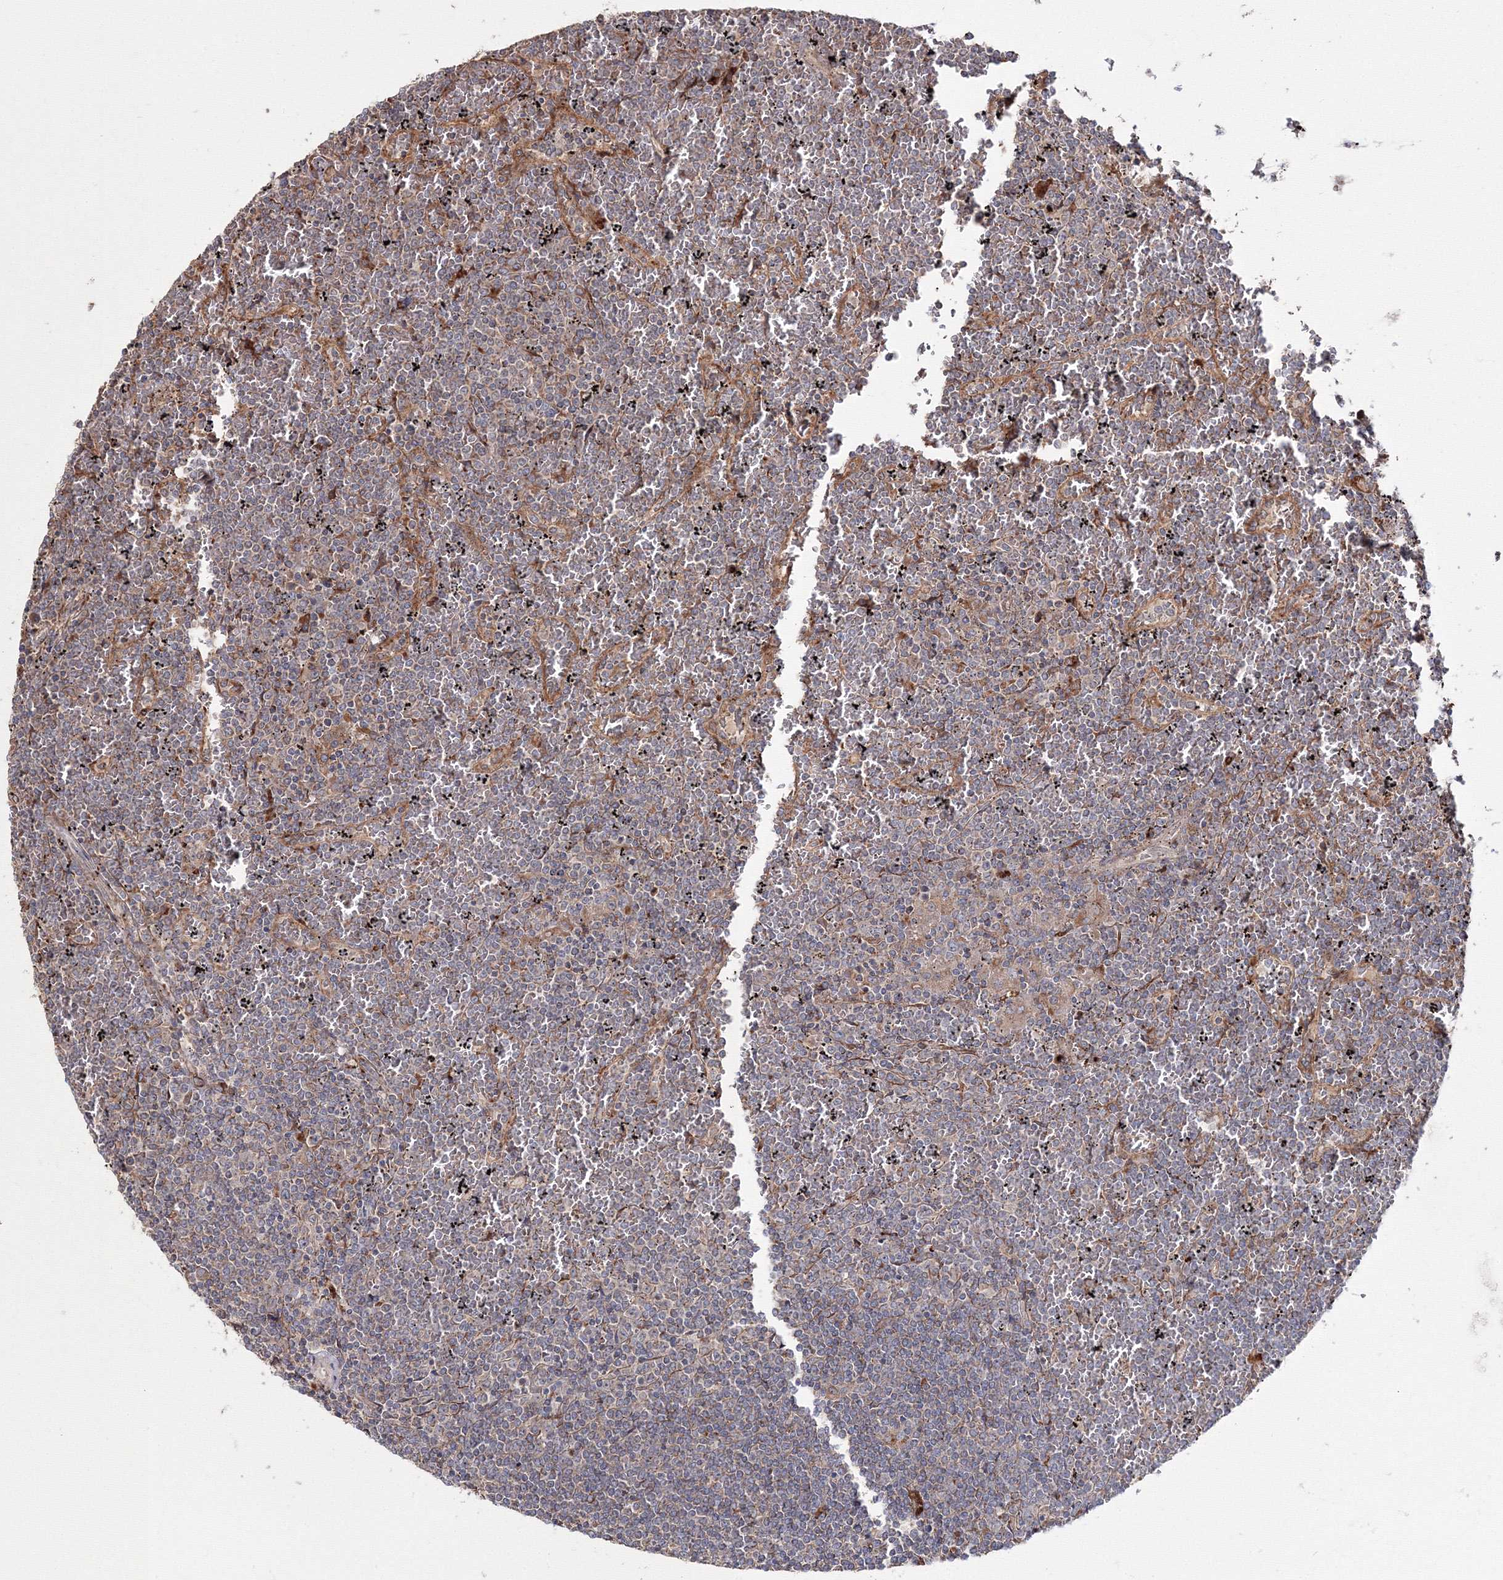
{"staining": {"intensity": "weak", "quantity": "25%-75%", "location": "cytoplasmic/membranous"}, "tissue": "lymphoma", "cell_type": "Tumor cells", "image_type": "cancer", "snomed": [{"axis": "morphology", "description": "Malignant lymphoma, non-Hodgkin's type, Low grade"}, {"axis": "topography", "description": "Spleen"}], "caption": "Immunohistochemistry (IHC) image of neoplastic tissue: low-grade malignant lymphoma, non-Hodgkin's type stained using IHC exhibits low levels of weak protein expression localized specifically in the cytoplasmic/membranous of tumor cells, appearing as a cytoplasmic/membranous brown color.", "gene": "DDO", "patient": {"sex": "female", "age": 19}}